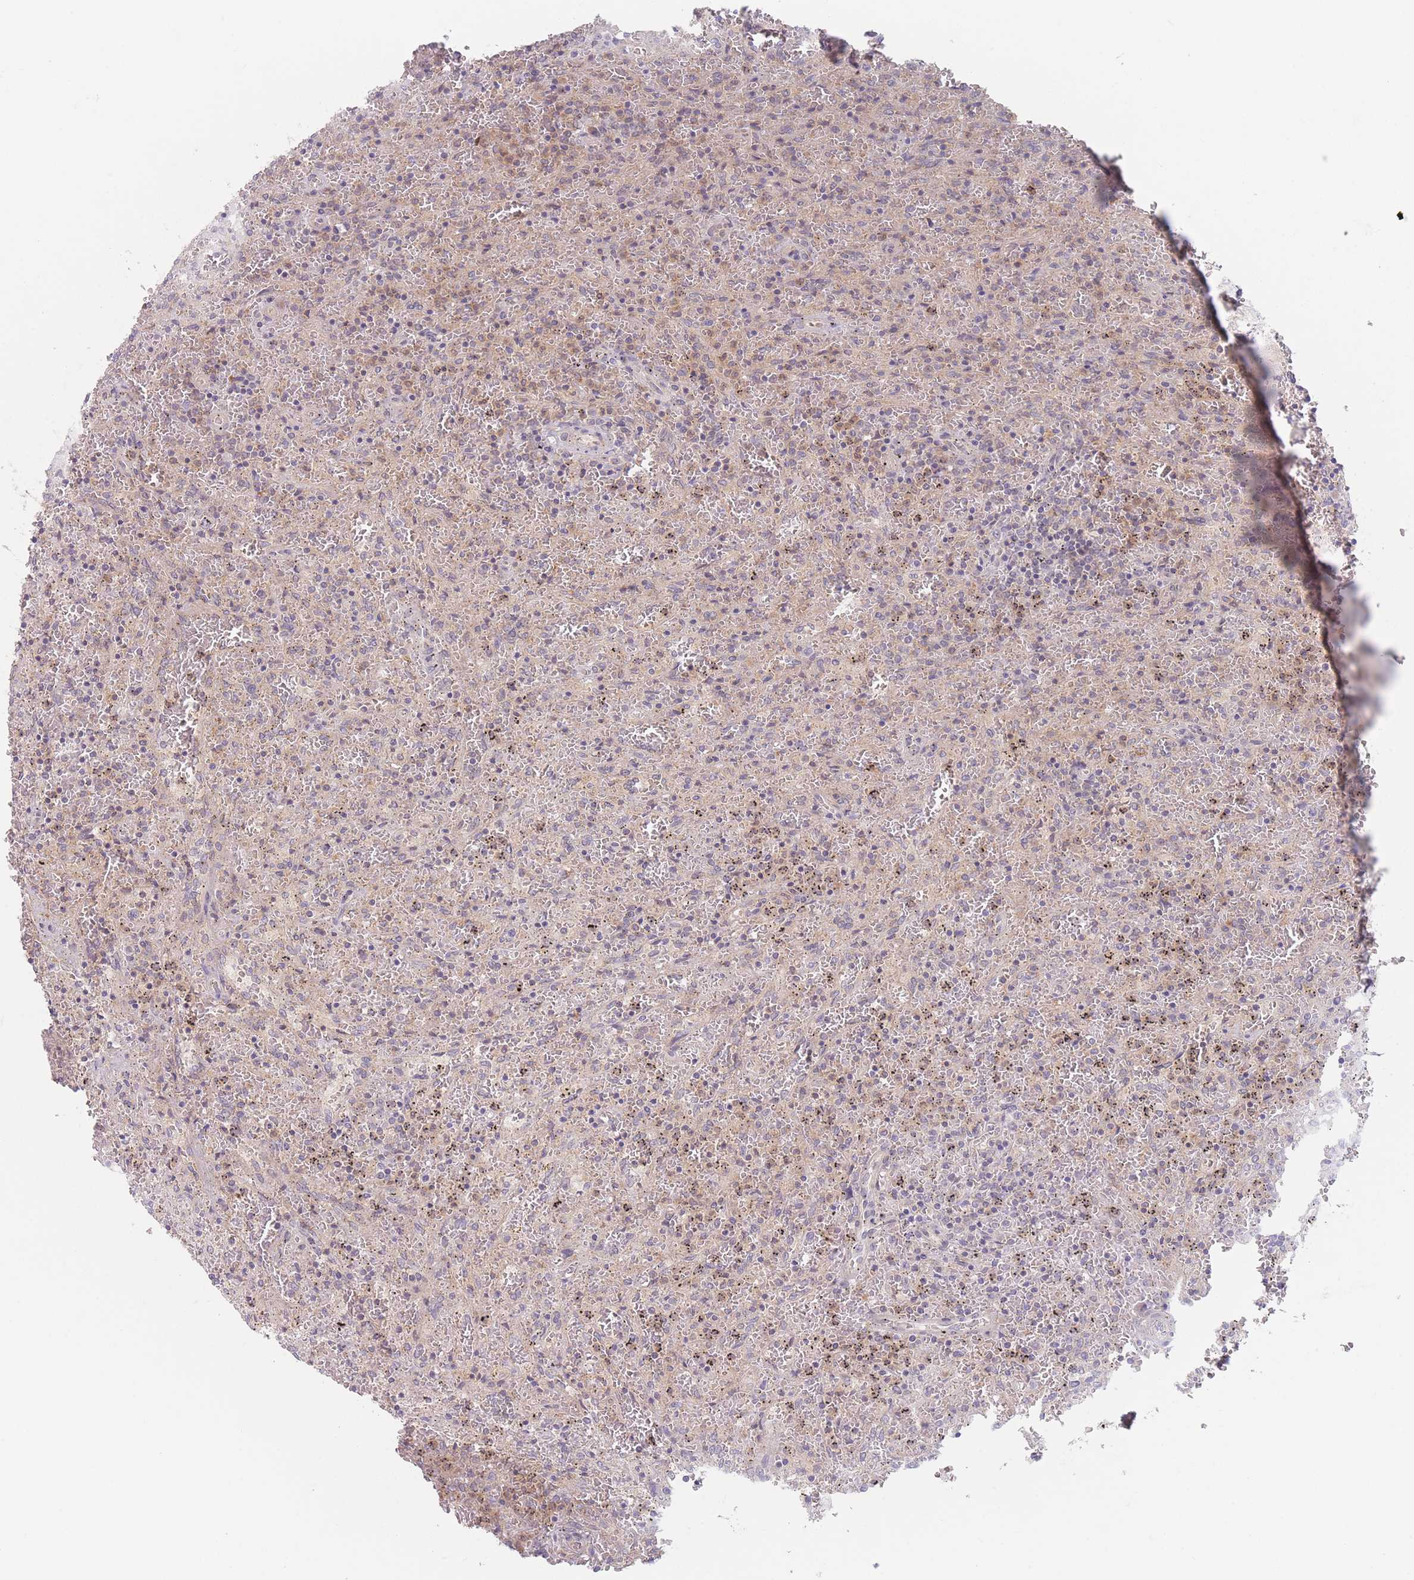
{"staining": {"intensity": "negative", "quantity": "none", "location": "none"}, "tissue": "lymphoma", "cell_type": "Tumor cells", "image_type": "cancer", "snomed": [{"axis": "morphology", "description": "Malignant lymphoma, non-Hodgkin's type, Low grade"}, {"axis": "topography", "description": "Spleen"}], "caption": "Lymphoma was stained to show a protein in brown. There is no significant positivity in tumor cells. (DAB immunohistochemistry visualized using brightfield microscopy, high magnification).", "gene": "PPM1A", "patient": {"sex": "female", "age": 64}}